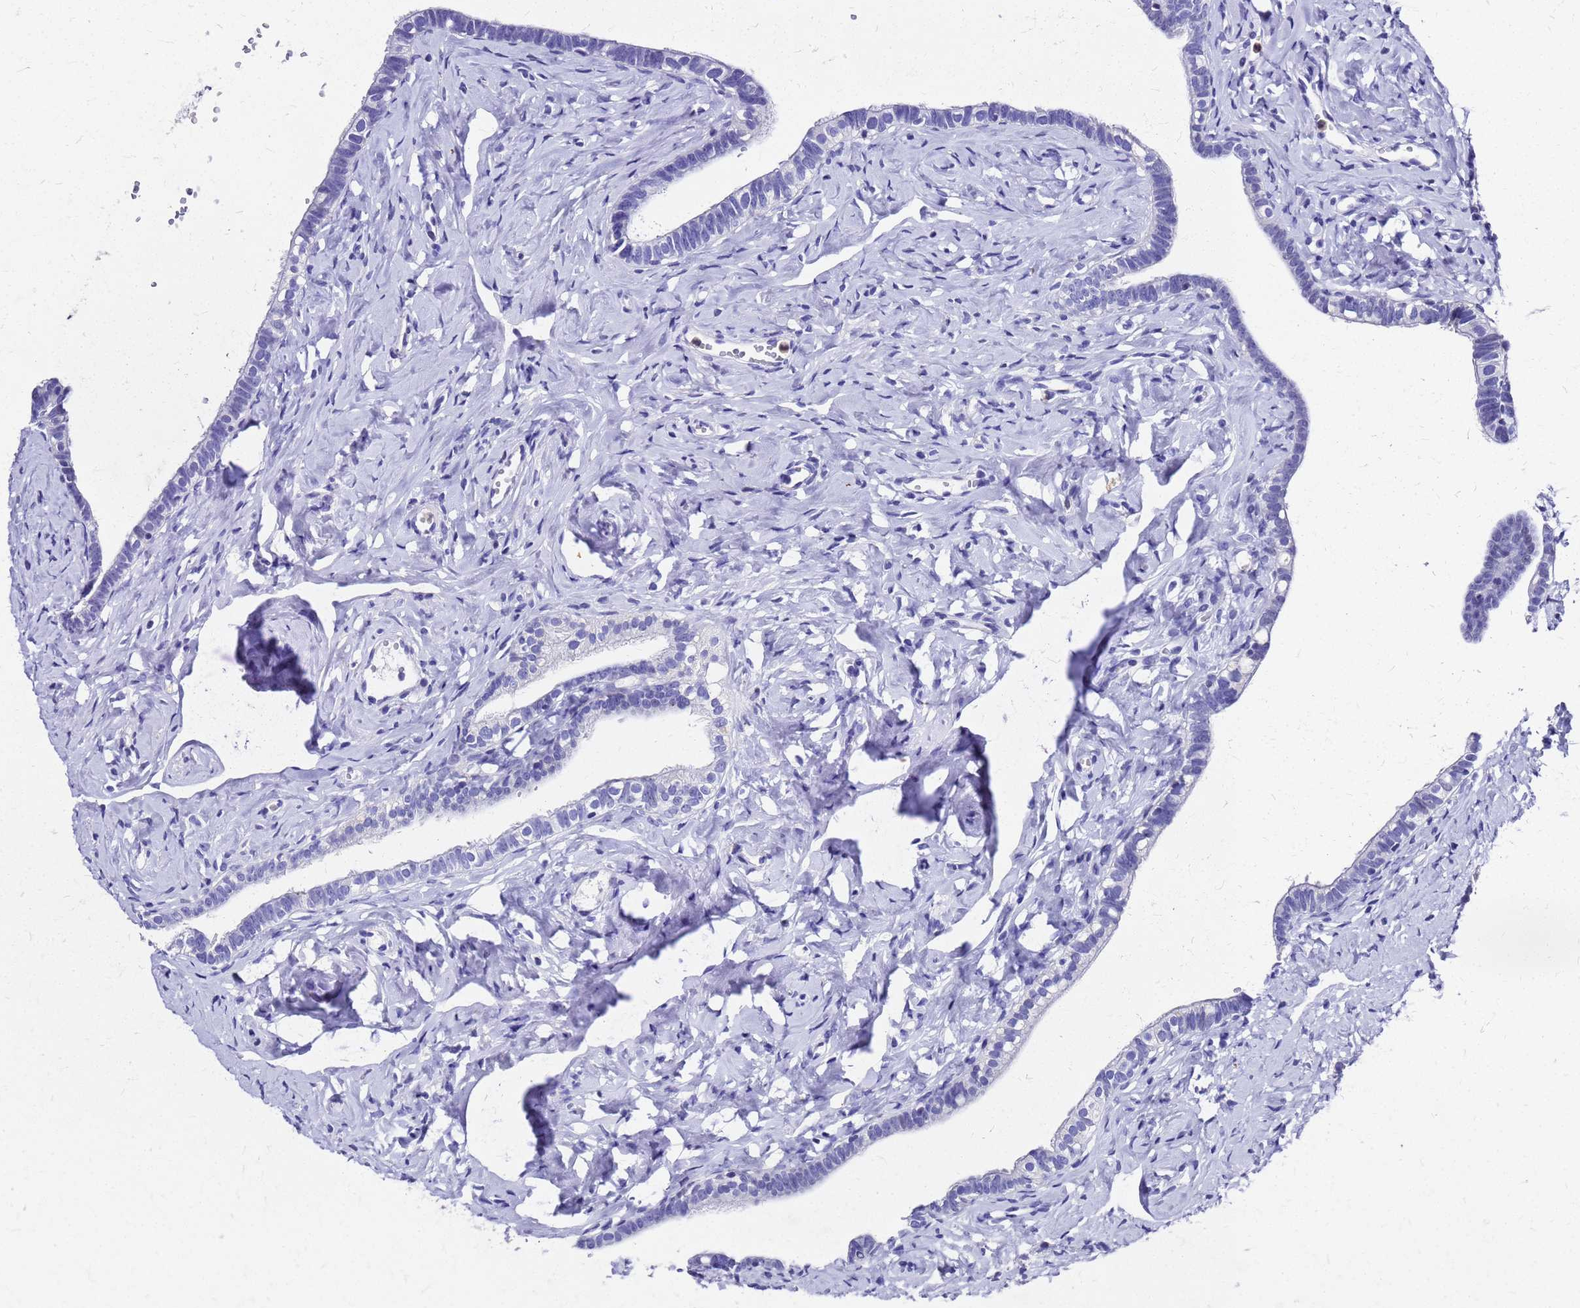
{"staining": {"intensity": "negative", "quantity": "none", "location": "none"}, "tissue": "fallopian tube", "cell_type": "Glandular cells", "image_type": "normal", "snomed": [{"axis": "morphology", "description": "Normal tissue, NOS"}, {"axis": "topography", "description": "Fallopian tube"}], "caption": "Immunohistochemistry (IHC) of benign human fallopian tube demonstrates no expression in glandular cells.", "gene": "SMIM21", "patient": {"sex": "female", "age": 66}}